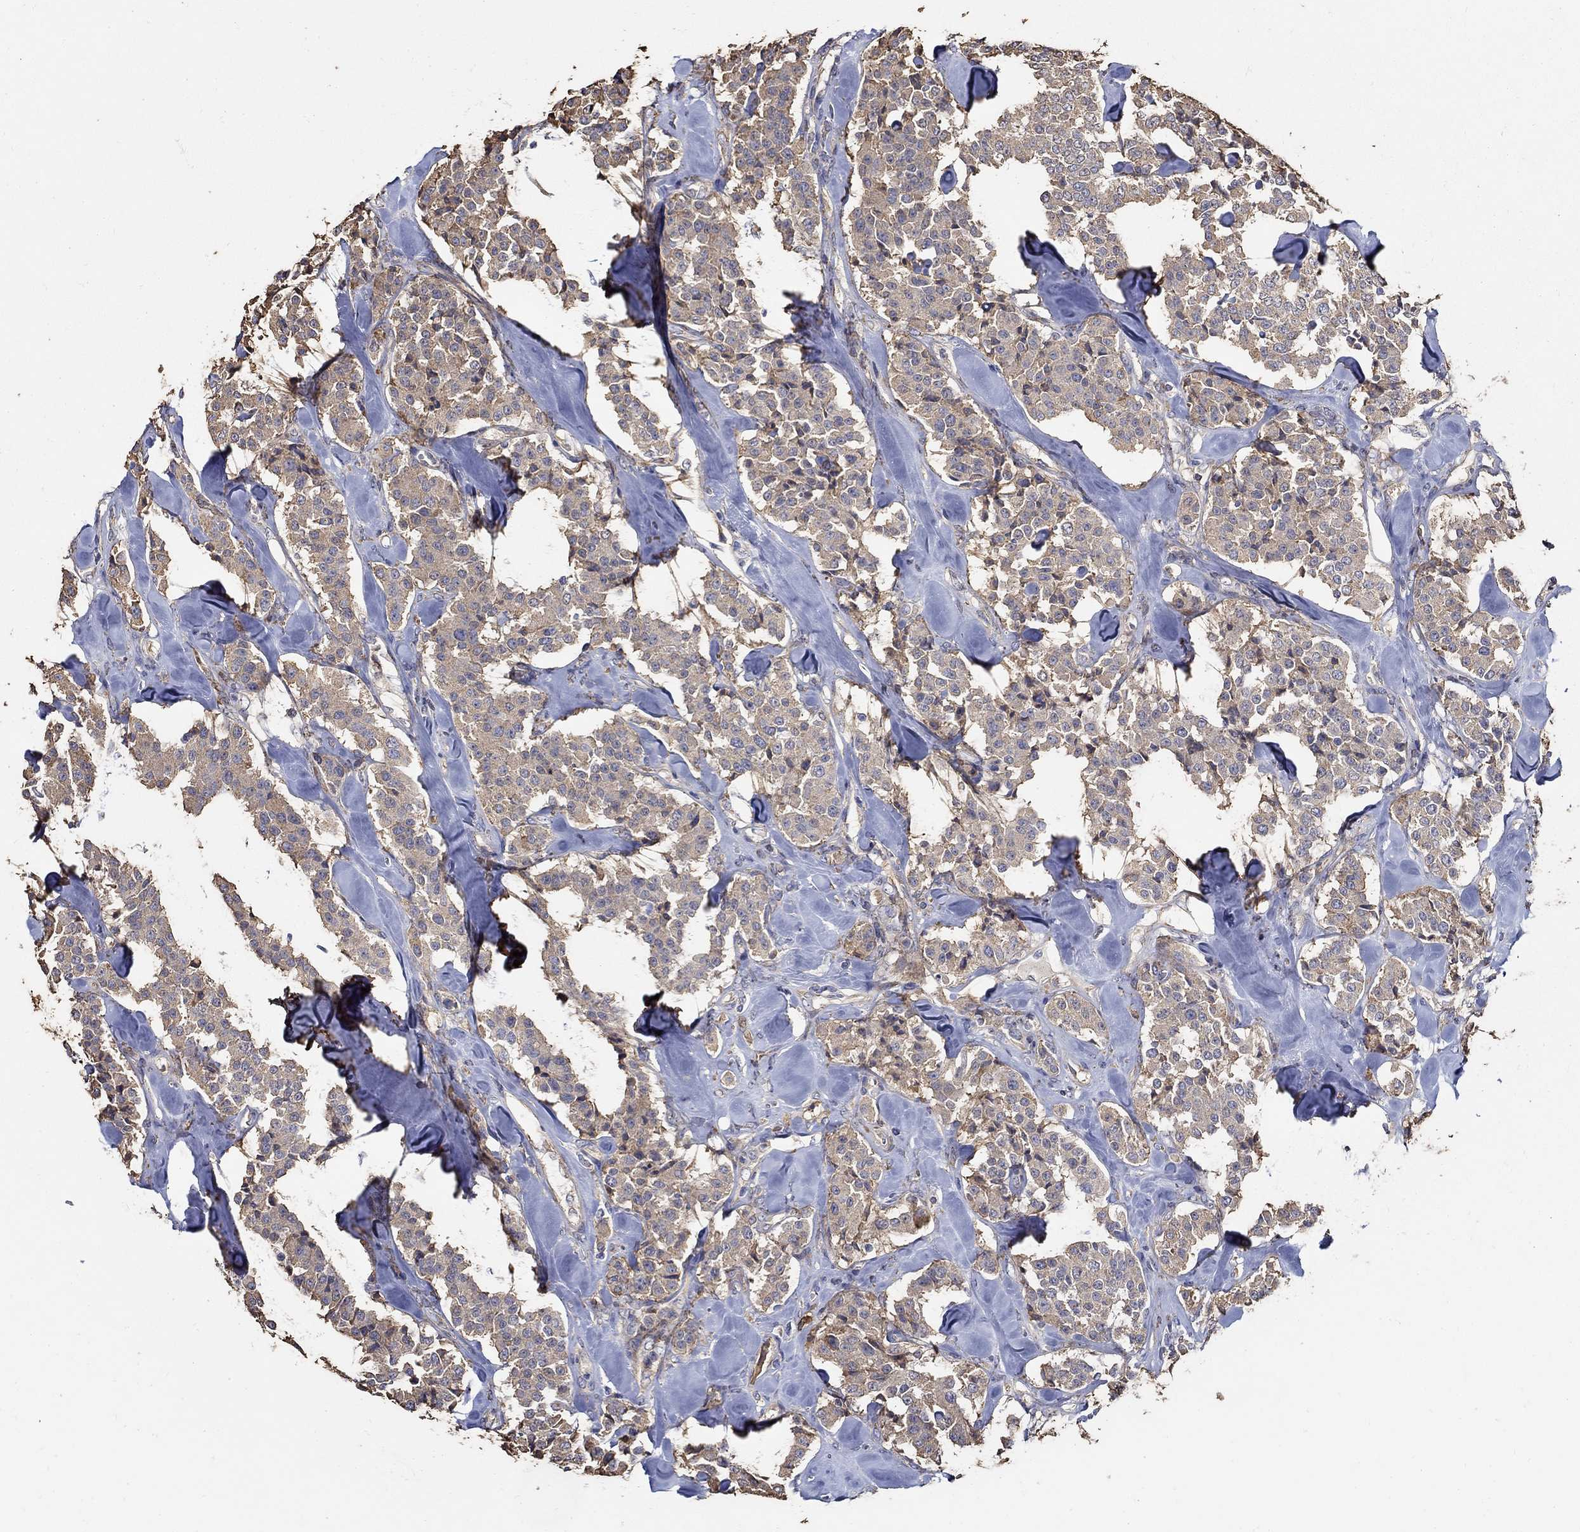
{"staining": {"intensity": "weak", "quantity": ">75%", "location": "cytoplasmic/membranous"}, "tissue": "carcinoid", "cell_type": "Tumor cells", "image_type": "cancer", "snomed": [{"axis": "morphology", "description": "Carcinoid, malignant, NOS"}, {"axis": "topography", "description": "Pancreas"}], "caption": "The micrograph displays staining of carcinoid, revealing weak cytoplasmic/membranous protein expression (brown color) within tumor cells. Immunohistochemistry stains the protein of interest in brown and the nuclei are stained blue.", "gene": "EMILIN3", "patient": {"sex": "male", "age": 41}}